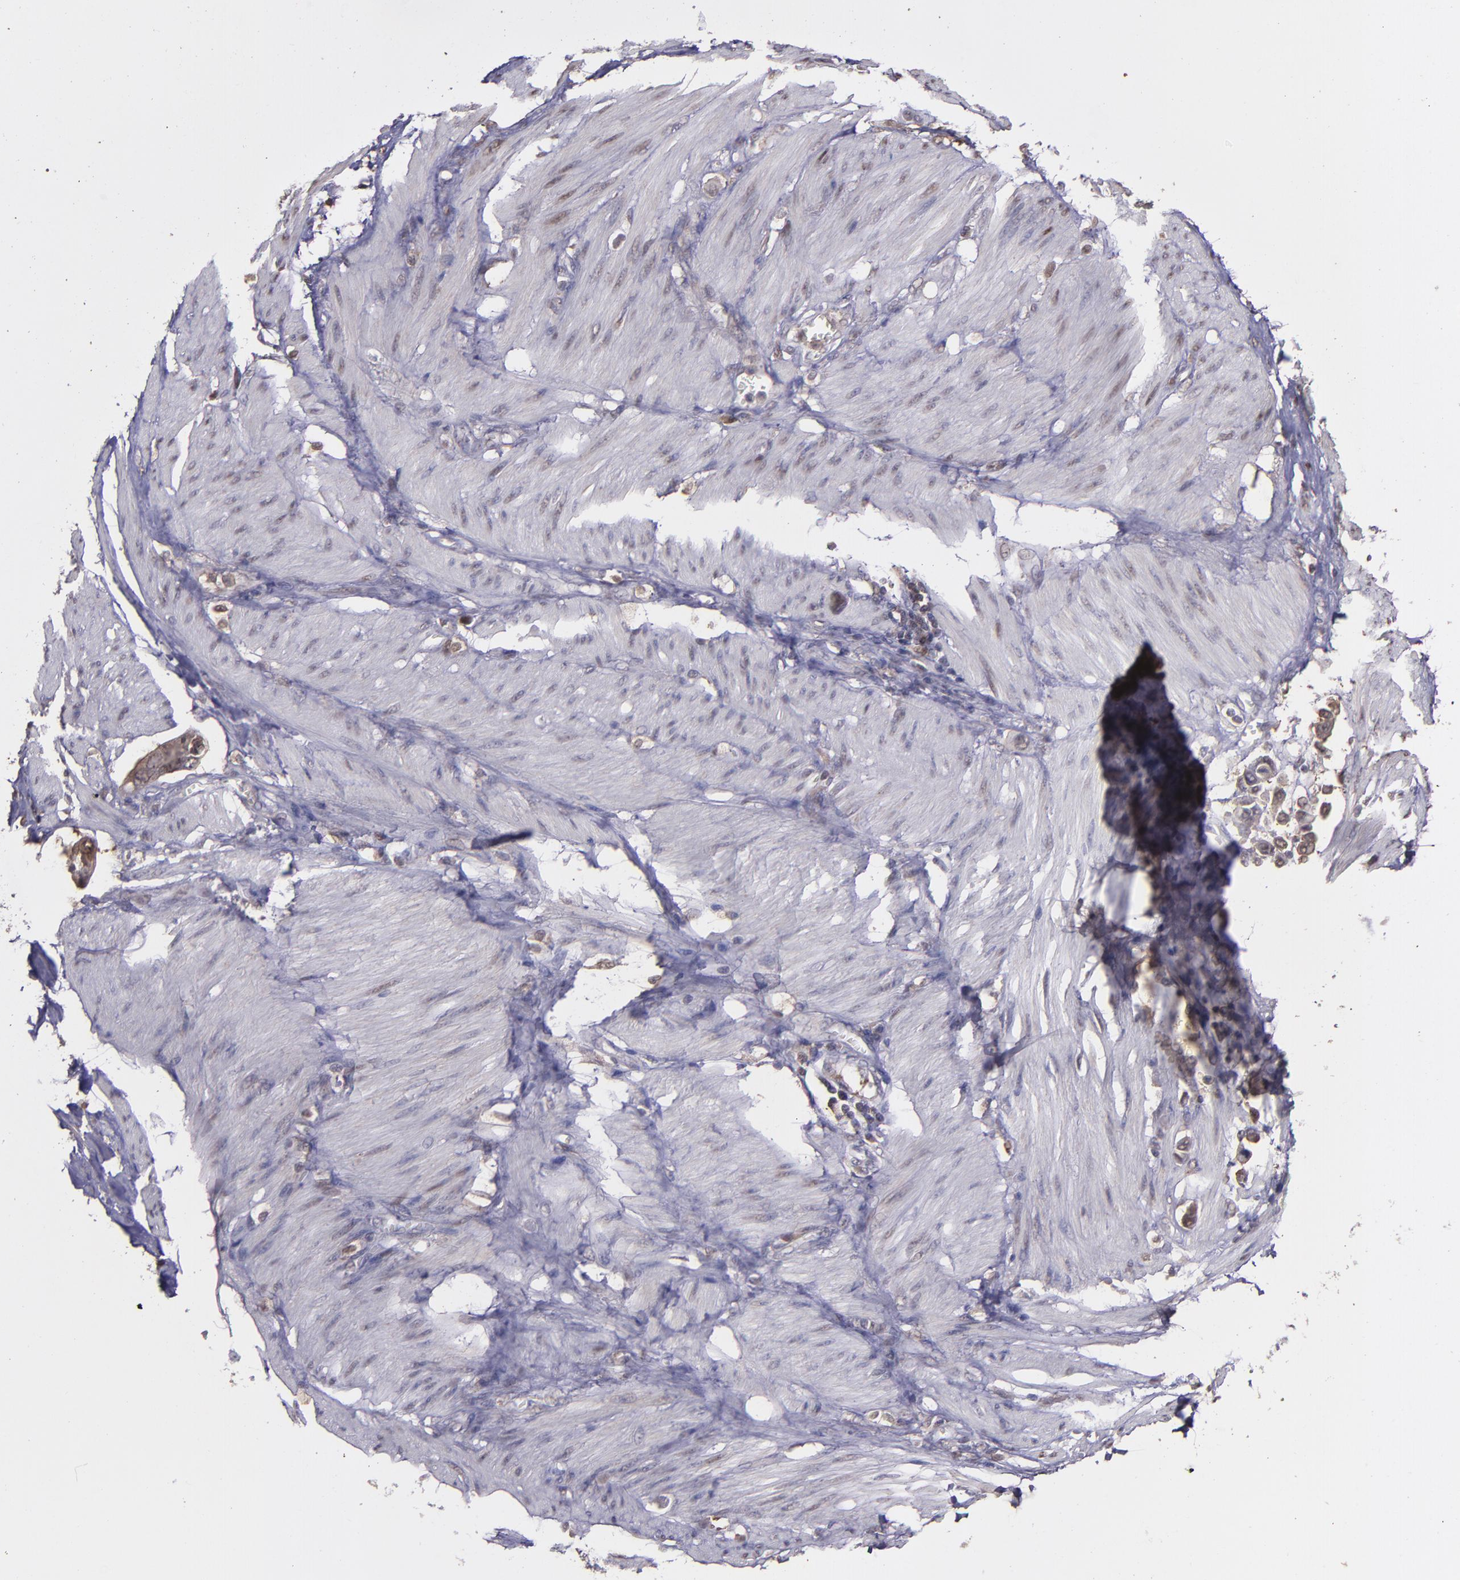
{"staining": {"intensity": "weak", "quantity": "25%-75%", "location": "cytoplasmic/membranous"}, "tissue": "stomach cancer", "cell_type": "Tumor cells", "image_type": "cancer", "snomed": [{"axis": "morphology", "description": "Adenocarcinoma, NOS"}, {"axis": "topography", "description": "Stomach"}], "caption": "Immunohistochemical staining of stomach cancer (adenocarcinoma) exhibits low levels of weak cytoplasmic/membranous protein staining in about 25%-75% of tumor cells.", "gene": "SERPINF2", "patient": {"sex": "male", "age": 78}}